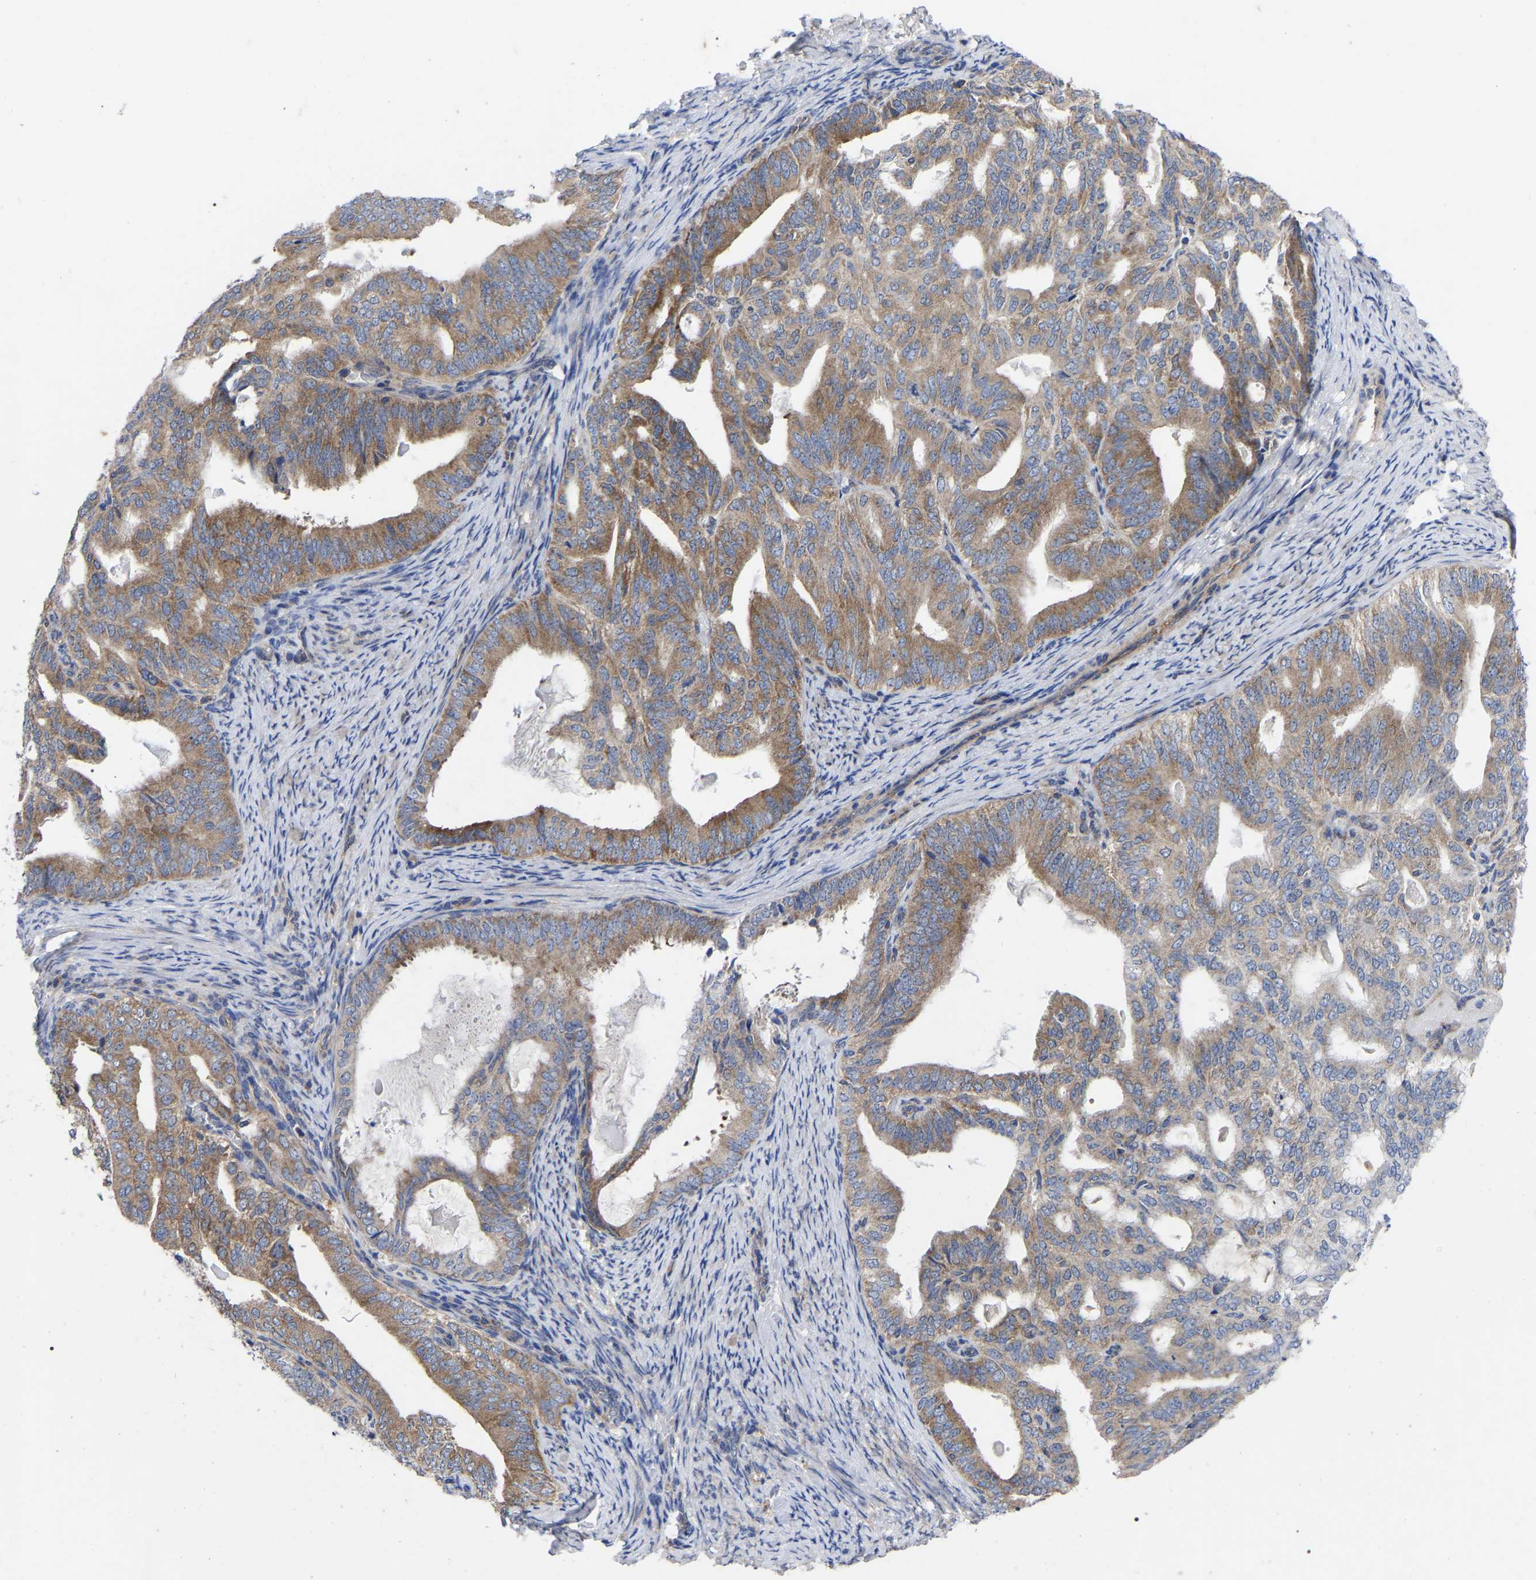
{"staining": {"intensity": "weak", "quantity": ">75%", "location": "cytoplasmic/membranous"}, "tissue": "endometrial cancer", "cell_type": "Tumor cells", "image_type": "cancer", "snomed": [{"axis": "morphology", "description": "Adenocarcinoma, NOS"}, {"axis": "topography", "description": "Endometrium"}], "caption": "DAB (3,3'-diaminobenzidine) immunohistochemical staining of endometrial adenocarcinoma displays weak cytoplasmic/membranous protein positivity in about >75% of tumor cells.", "gene": "TCP1", "patient": {"sex": "female", "age": 58}}